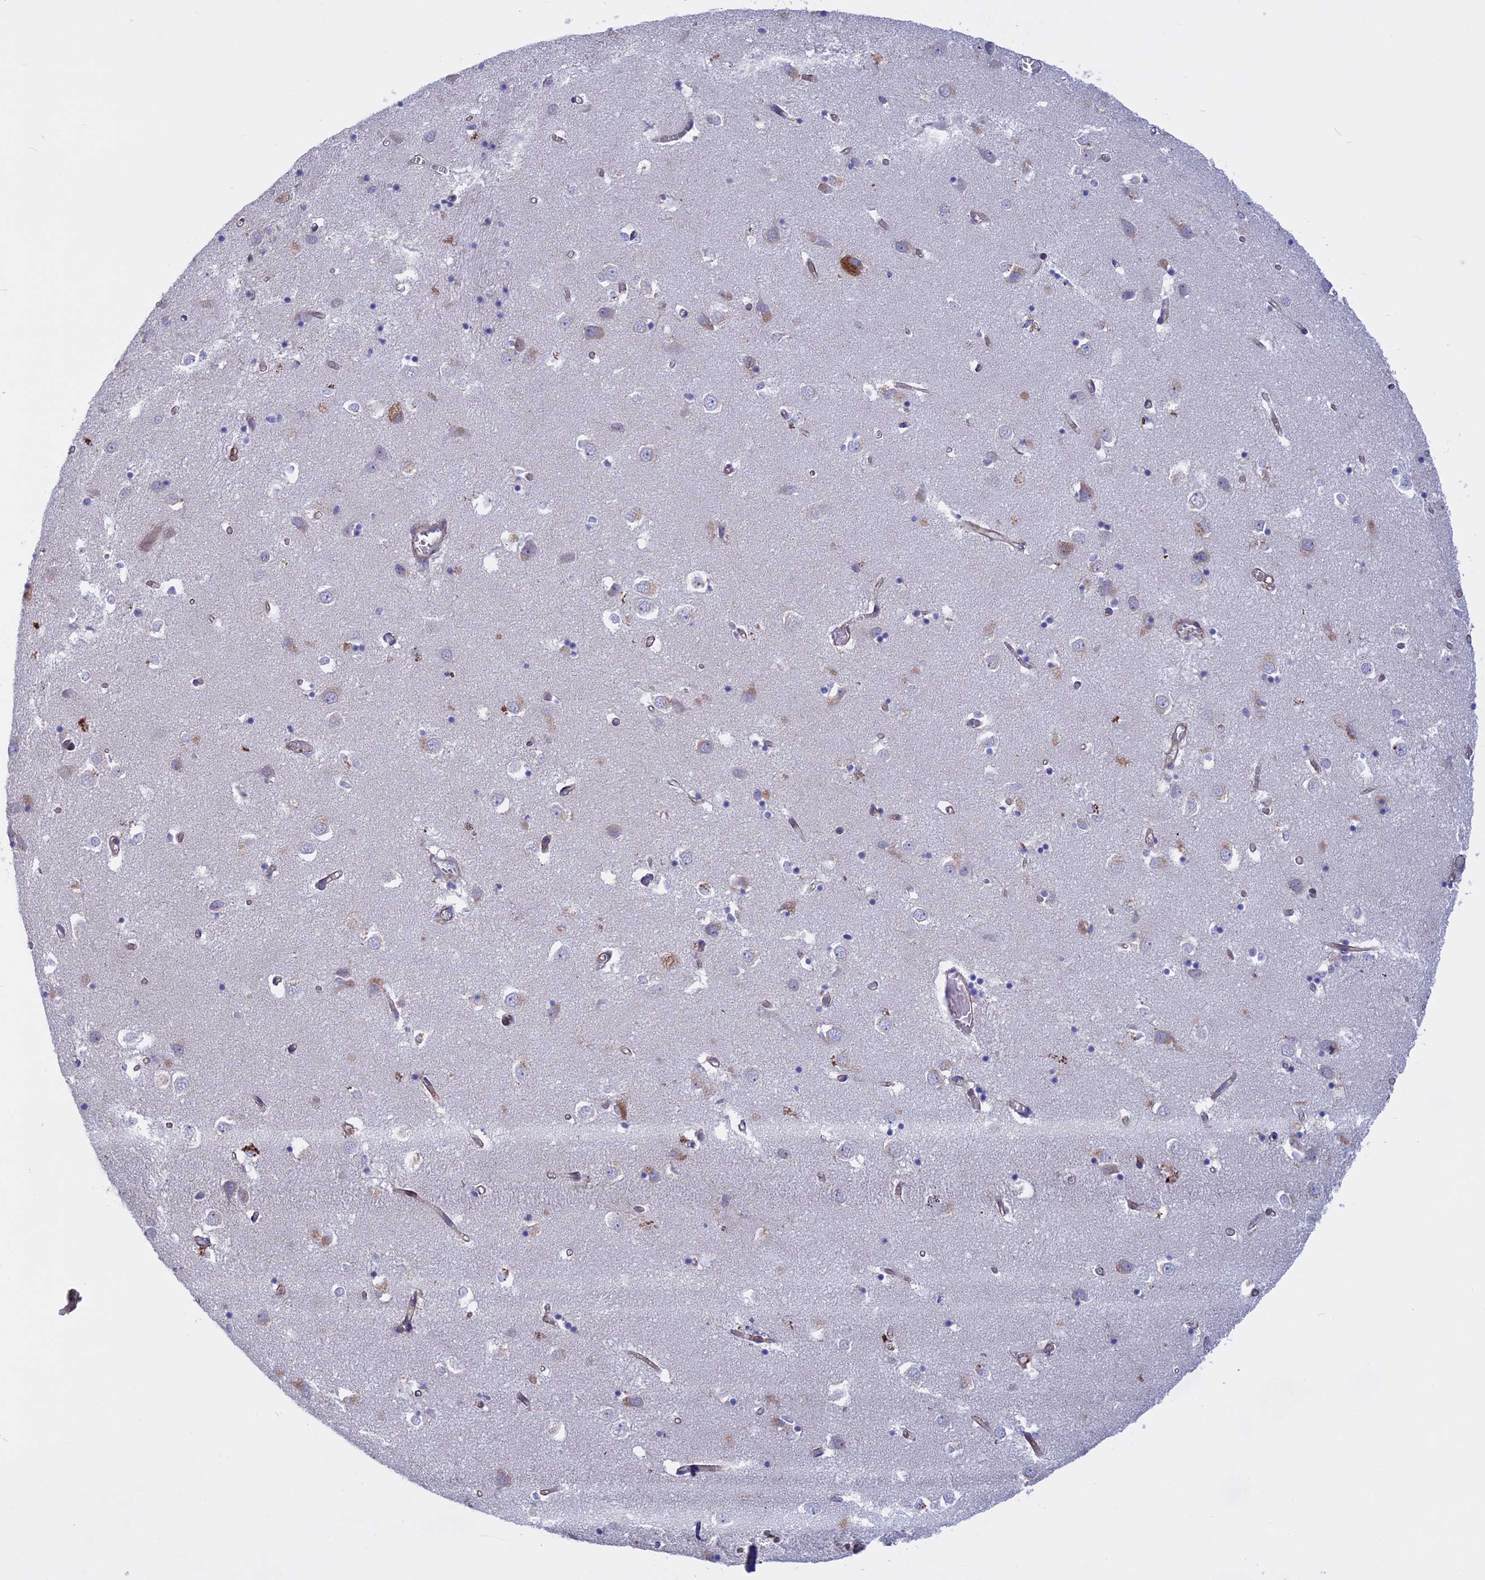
{"staining": {"intensity": "negative", "quantity": "none", "location": "none"}, "tissue": "caudate", "cell_type": "Glial cells", "image_type": "normal", "snomed": [{"axis": "morphology", "description": "Normal tissue, NOS"}, {"axis": "topography", "description": "Lateral ventricle wall"}], "caption": "The micrograph demonstrates no staining of glial cells in benign caudate.", "gene": "SLC2A6", "patient": {"sex": "male", "age": 70}}